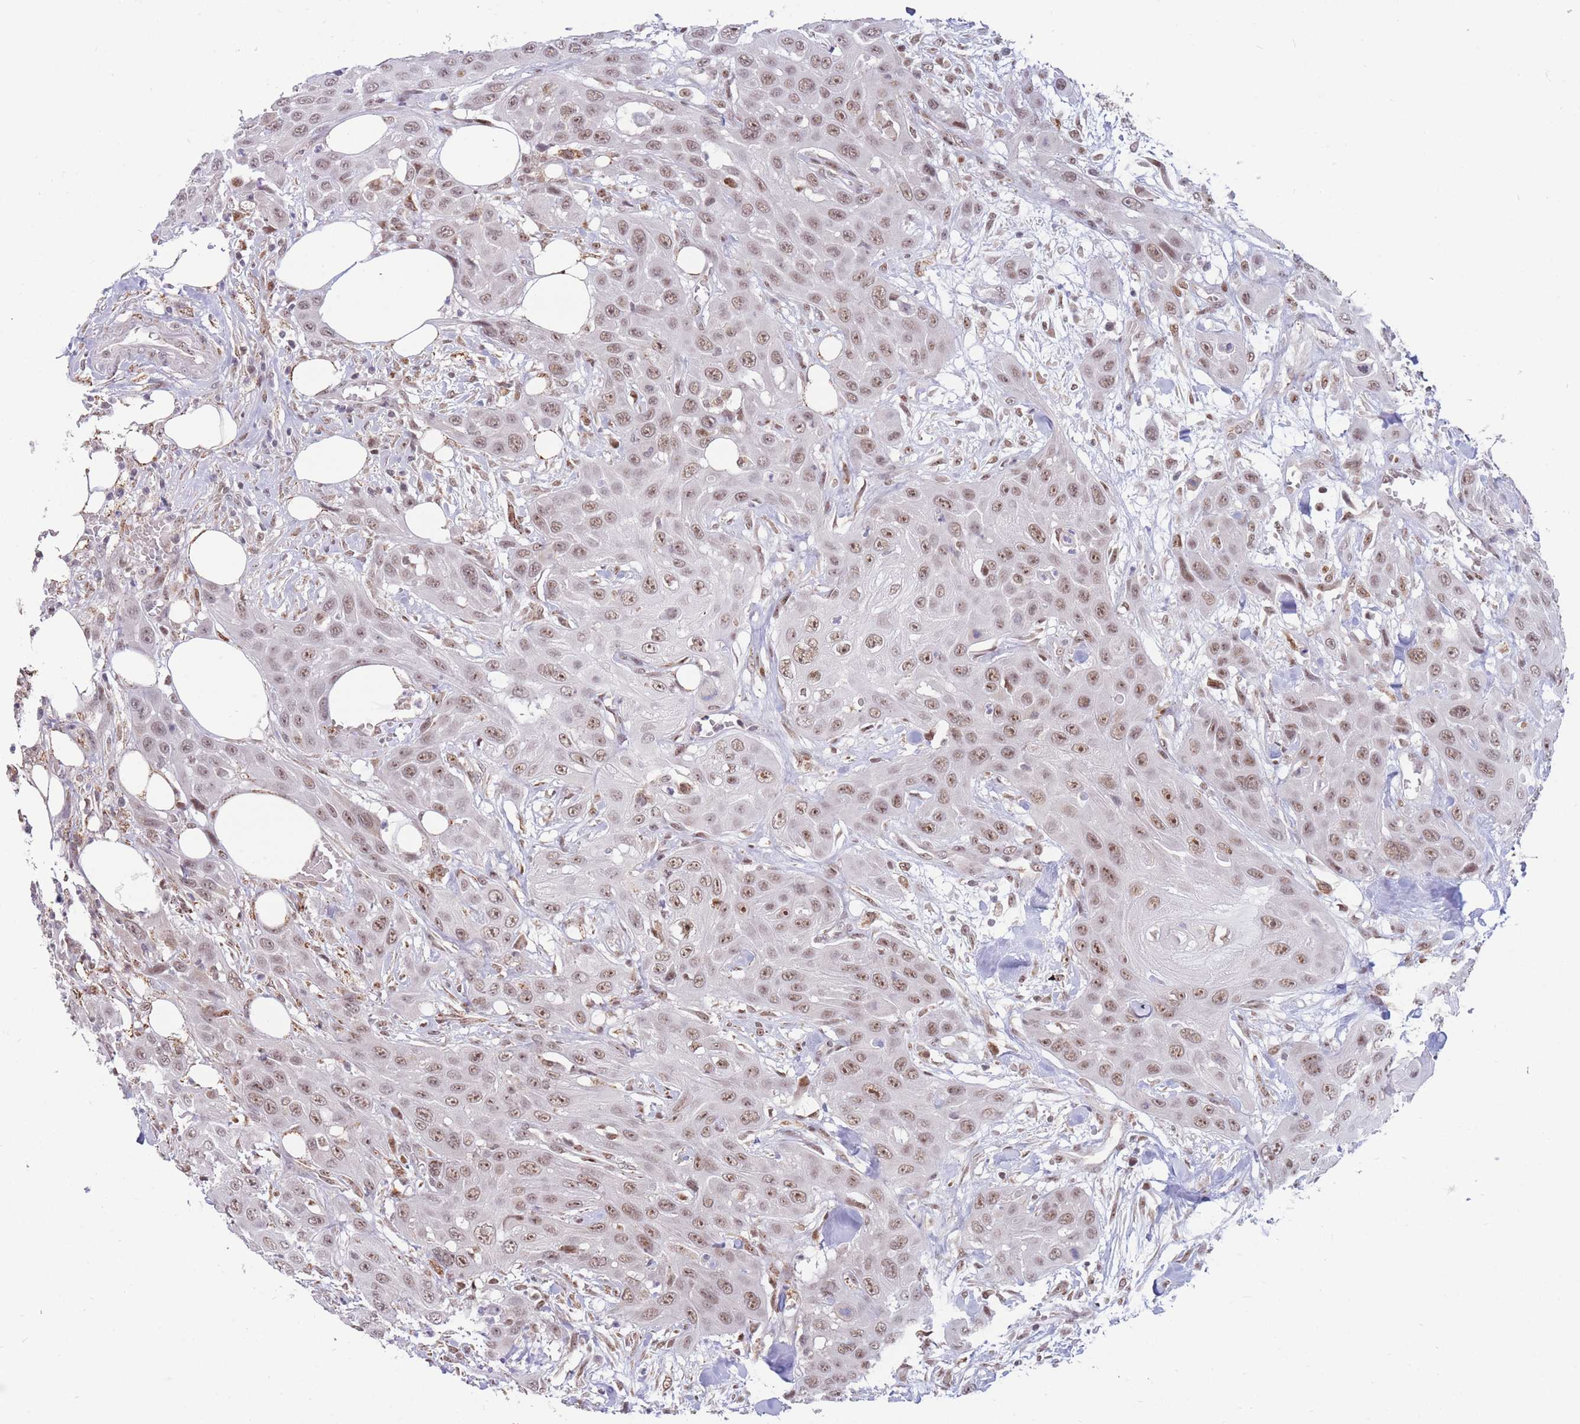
{"staining": {"intensity": "moderate", "quantity": ">75%", "location": "nuclear"}, "tissue": "head and neck cancer", "cell_type": "Tumor cells", "image_type": "cancer", "snomed": [{"axis": "morphology", "description": "Squamous cell carcinoma, NOS"}, {"axis": "topography", "description": "Head-Neck"}], "caption": "Immunohistochemical staining of human head and neck cancer shows medium levels of moderate nuclear expression in about >75% of tumor cells.", "gene": "TARBP2", "patient": {"sex": "male", "age": 81}}